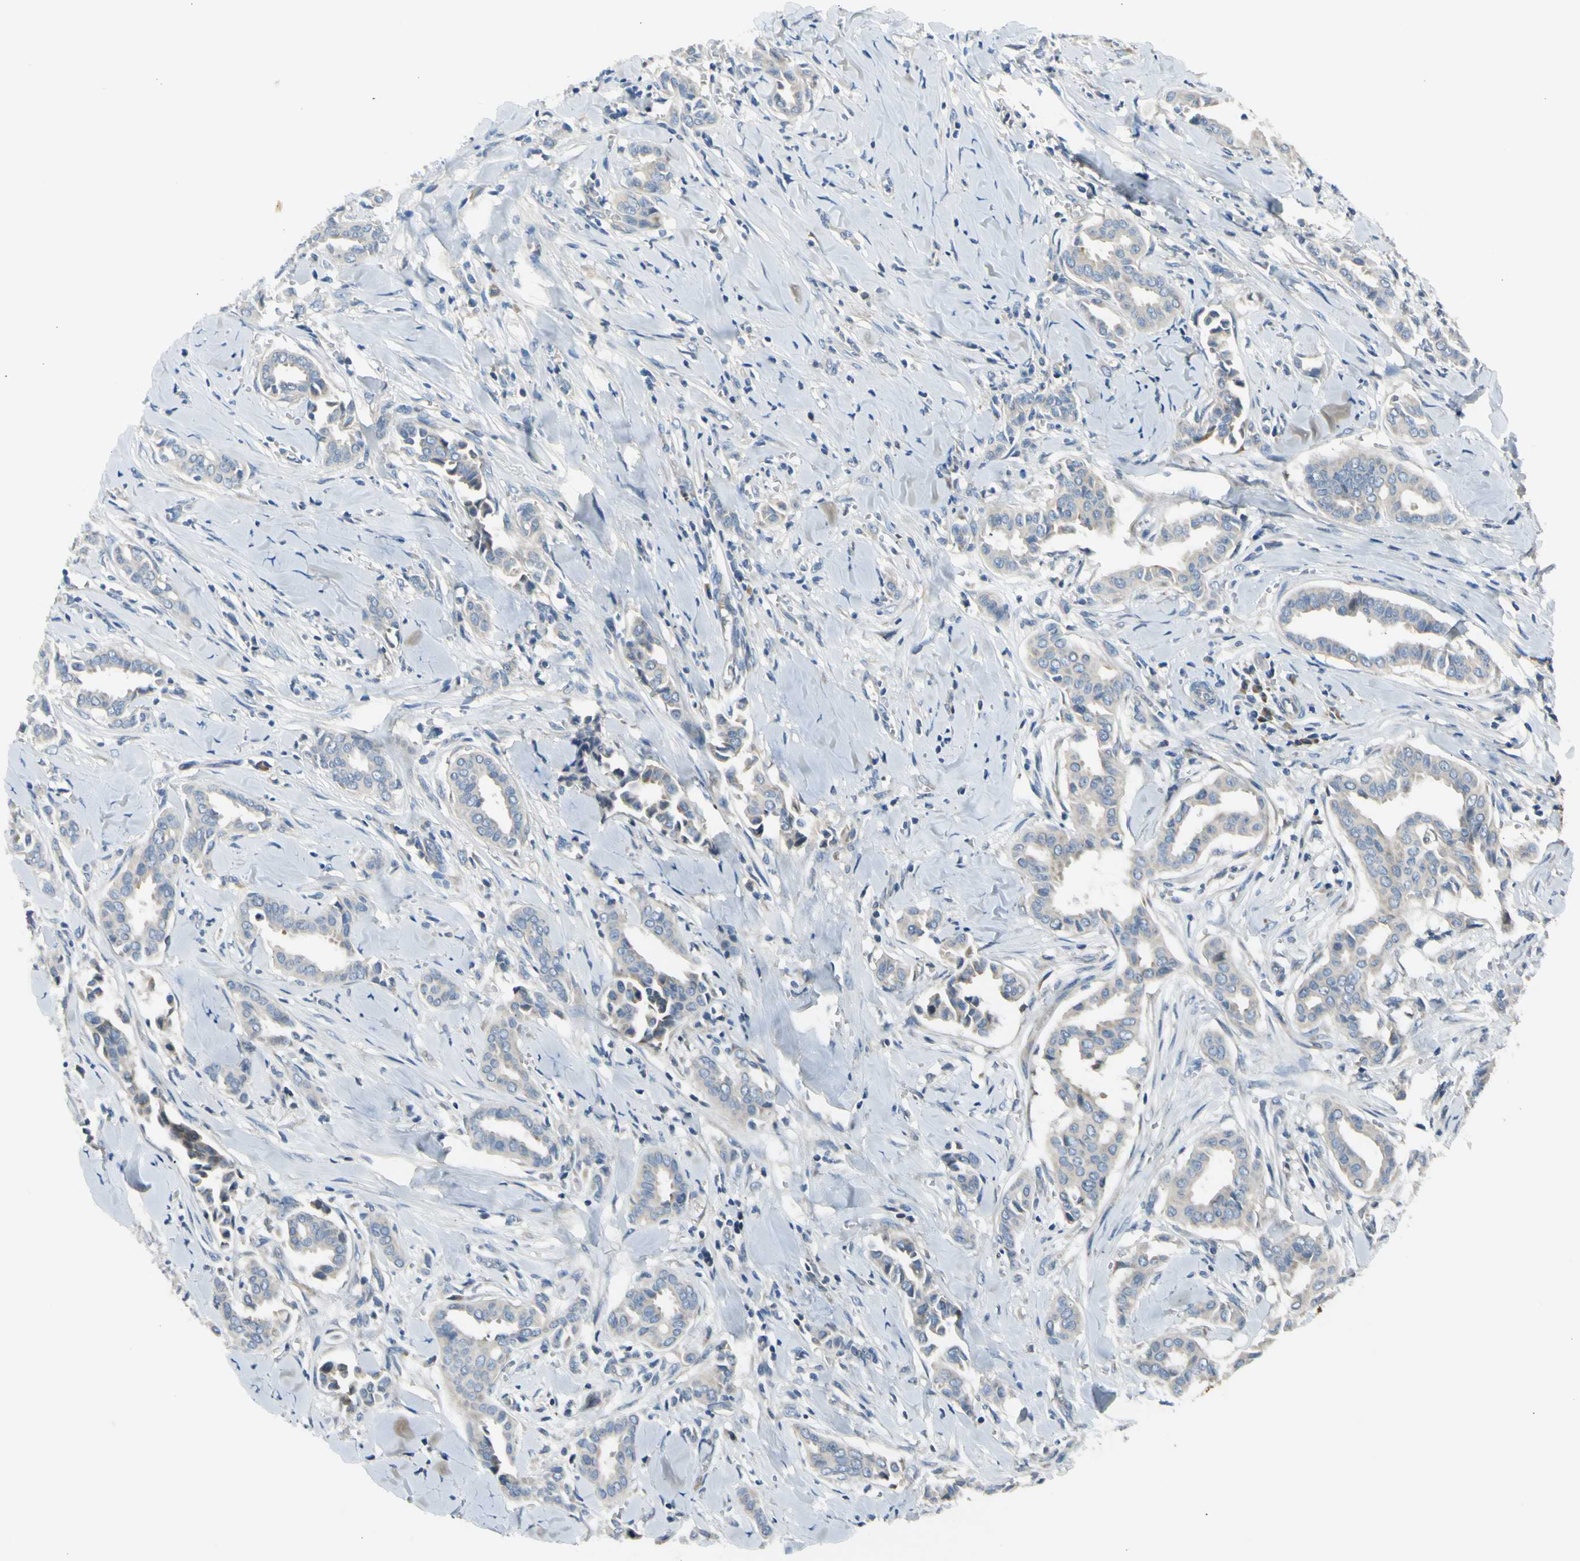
{"staining": {"intensity": "negative", "quantity": "none", "location": "none"}, "tissue": "head and neck cancer", "cell_type": "Tumor cells", "image_type": "cancer", "snomed": [{"axis": "morphology", "description": "Adenocarcinoma, NOS"}, {"axis": "topography", "description": "Salivary gland"}, {"axis": "topography", "description": "Head-Neck"}], "caption": "Tumor cells show no significant protein expression in head and neck cancer.", "gene": "NPHP3", "patient": {"sex": "female", "age": 59}}